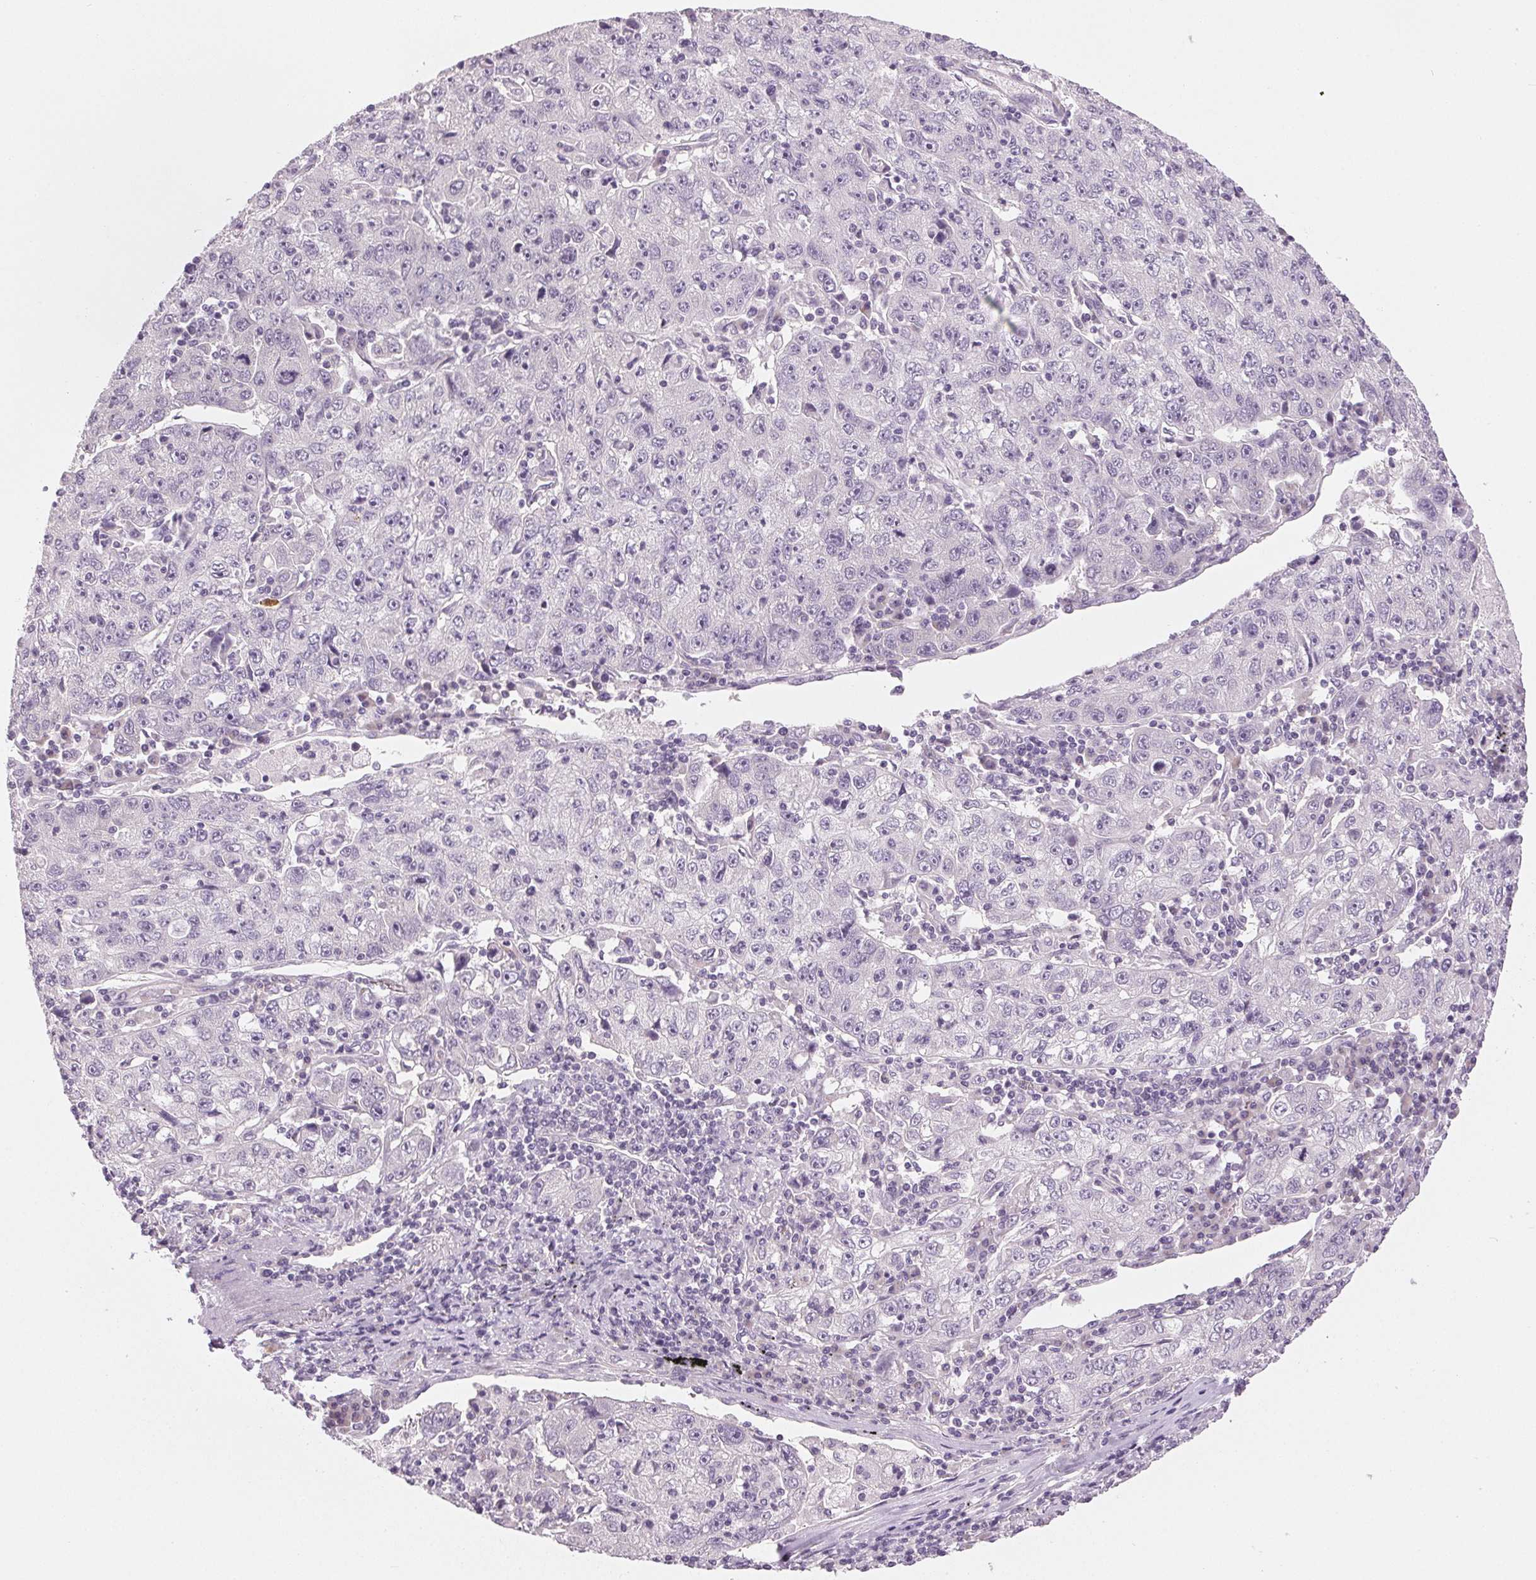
{"staining": {"intensity": "negative", "quantity": "none", "location": "none"}, "tissue": "lung cancer", "cell_type": "Tumor cells", "image_type": "cancer", "snomed": [{"axis": "morphology", "description": "Normal morphology"}, {"axis": "morphology", "description": "Adenocarcinoma, NOS"}, {"axis": "topography", "description": "Lymph node"}, {"axis": "topography", "description": "Lung"}], "caption": "Lung cancer (adenocarcinoma) was stained to show a protein in brown. There is no significant expression in tumor cells. Brightfield microscopy of immunohistochemistry stained with DAB (brown) and hematoxylin (blue), captured at high magnification.", "gene": "DNAJC6", "patient": {"sex": "female", "age": 57}}